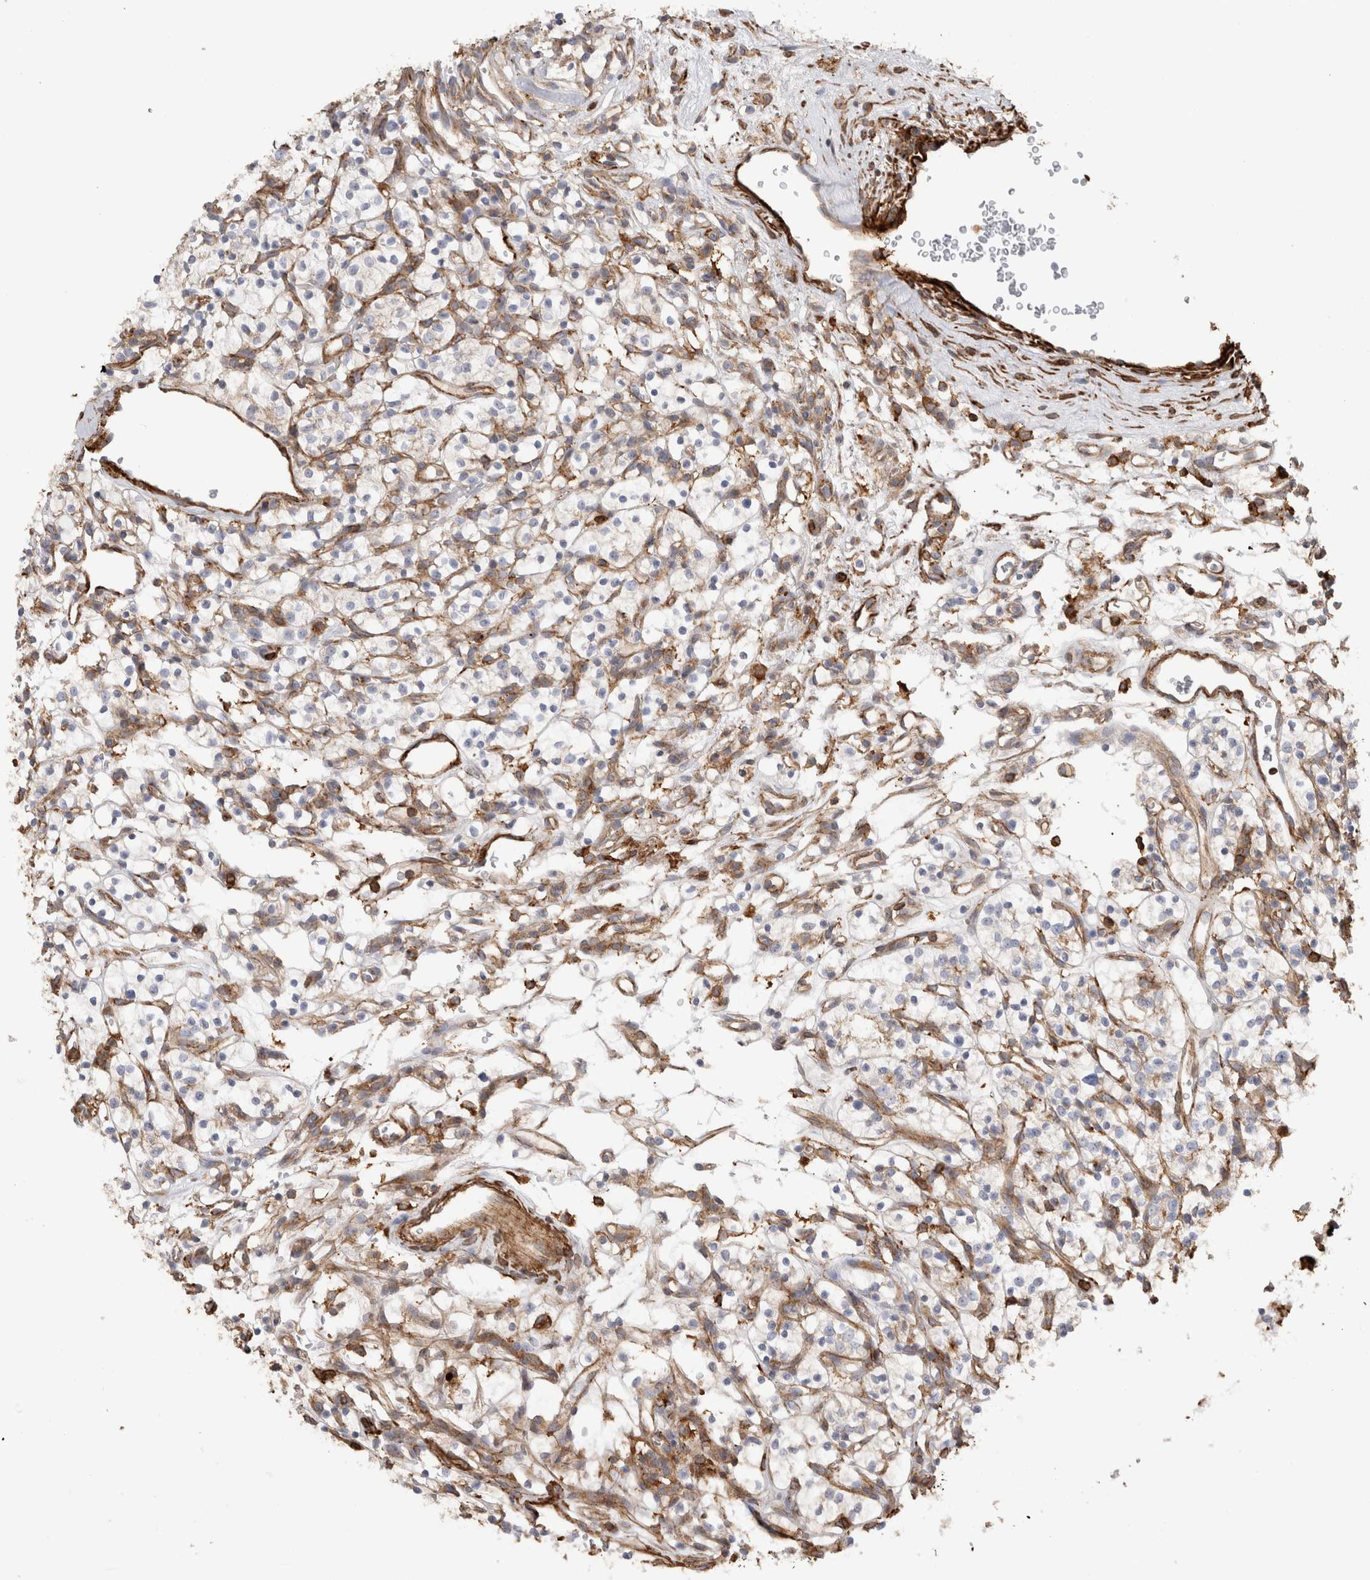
{"staining": {"intensity": "negative", "quantity": "none", "location": "none"}, "tissue": "renal cancer", "cell_type": "Tumor cells", "image_type": "cancer", "snomed": [{"axis": "morphology", "description": "Adenocarcinoma, NOS"}, {"axis": "topography", "description": "Kidney"}], "caption": "High power microscopy histopathology image of an IHC photomicrograph of renal cancer (adenocarcinoma), revealing no significant positivity in tumor cells. Brightfield microscopy of IHC stained with DAB (3,3'-diaminobenzidine) (brown) and hematoxylin (blue), captured at high magnification.", "gene": "GPER1", "patient": {"sex": "female", "age": 57}}